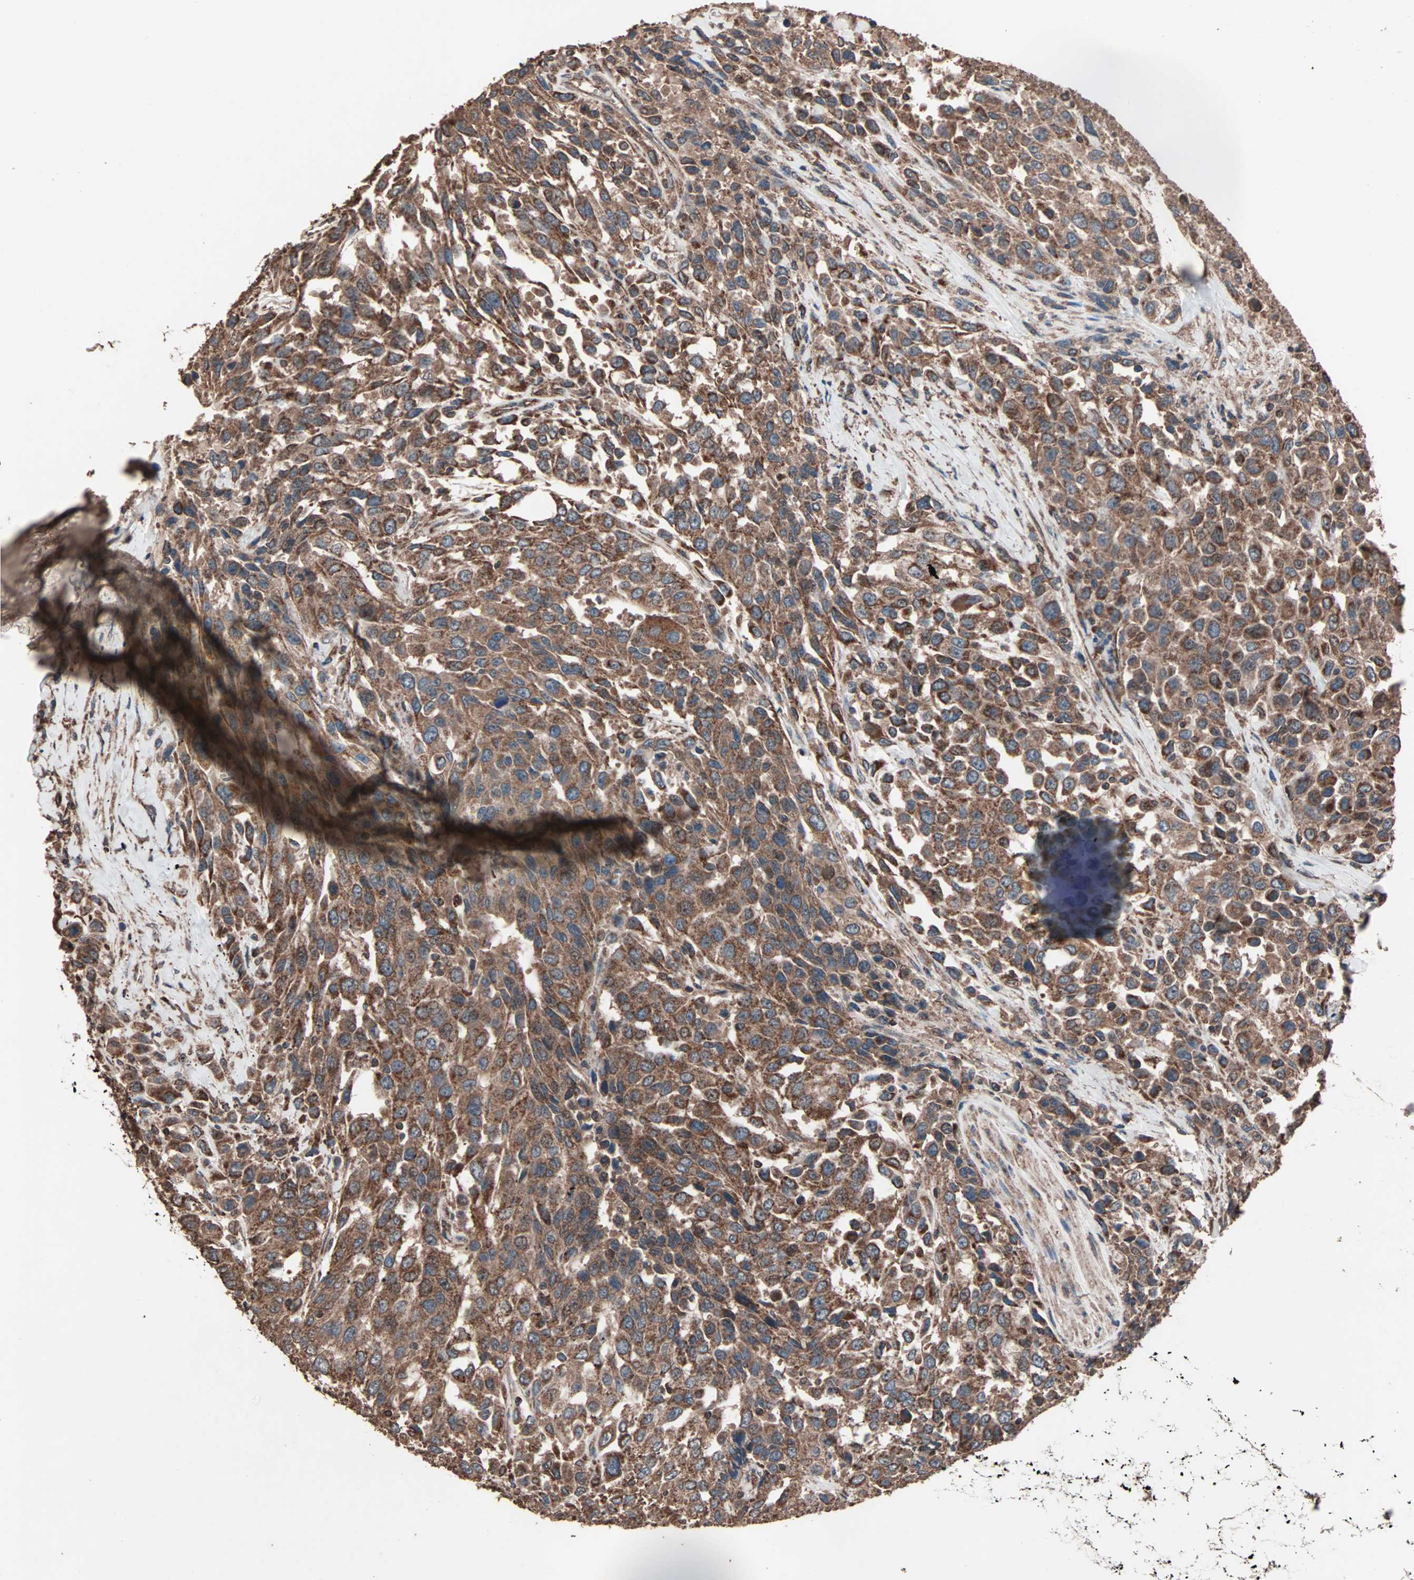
{"staining": {"intensity": "strong", "quantity": ">75%", "location": "cytoplasmic/membranous"}, "tissue": "urothelial cancer", "cell_type": "Tumor cells", "image_type": "cancer", "snomed": [{"axis": "morphology", "description": "Urothelial carcinoma, High grade"}, {"axis": "topography", "description": "Urinary bladder"}], "caption": "This is an image of immunohistochemistry staining of urothelial carcinoma (high-grade), which shows strong expression in the cytoplasmic/membranous of tumor cells.", "gene": "MRPL2", "patient": {"sex": "female", "age": 80}}